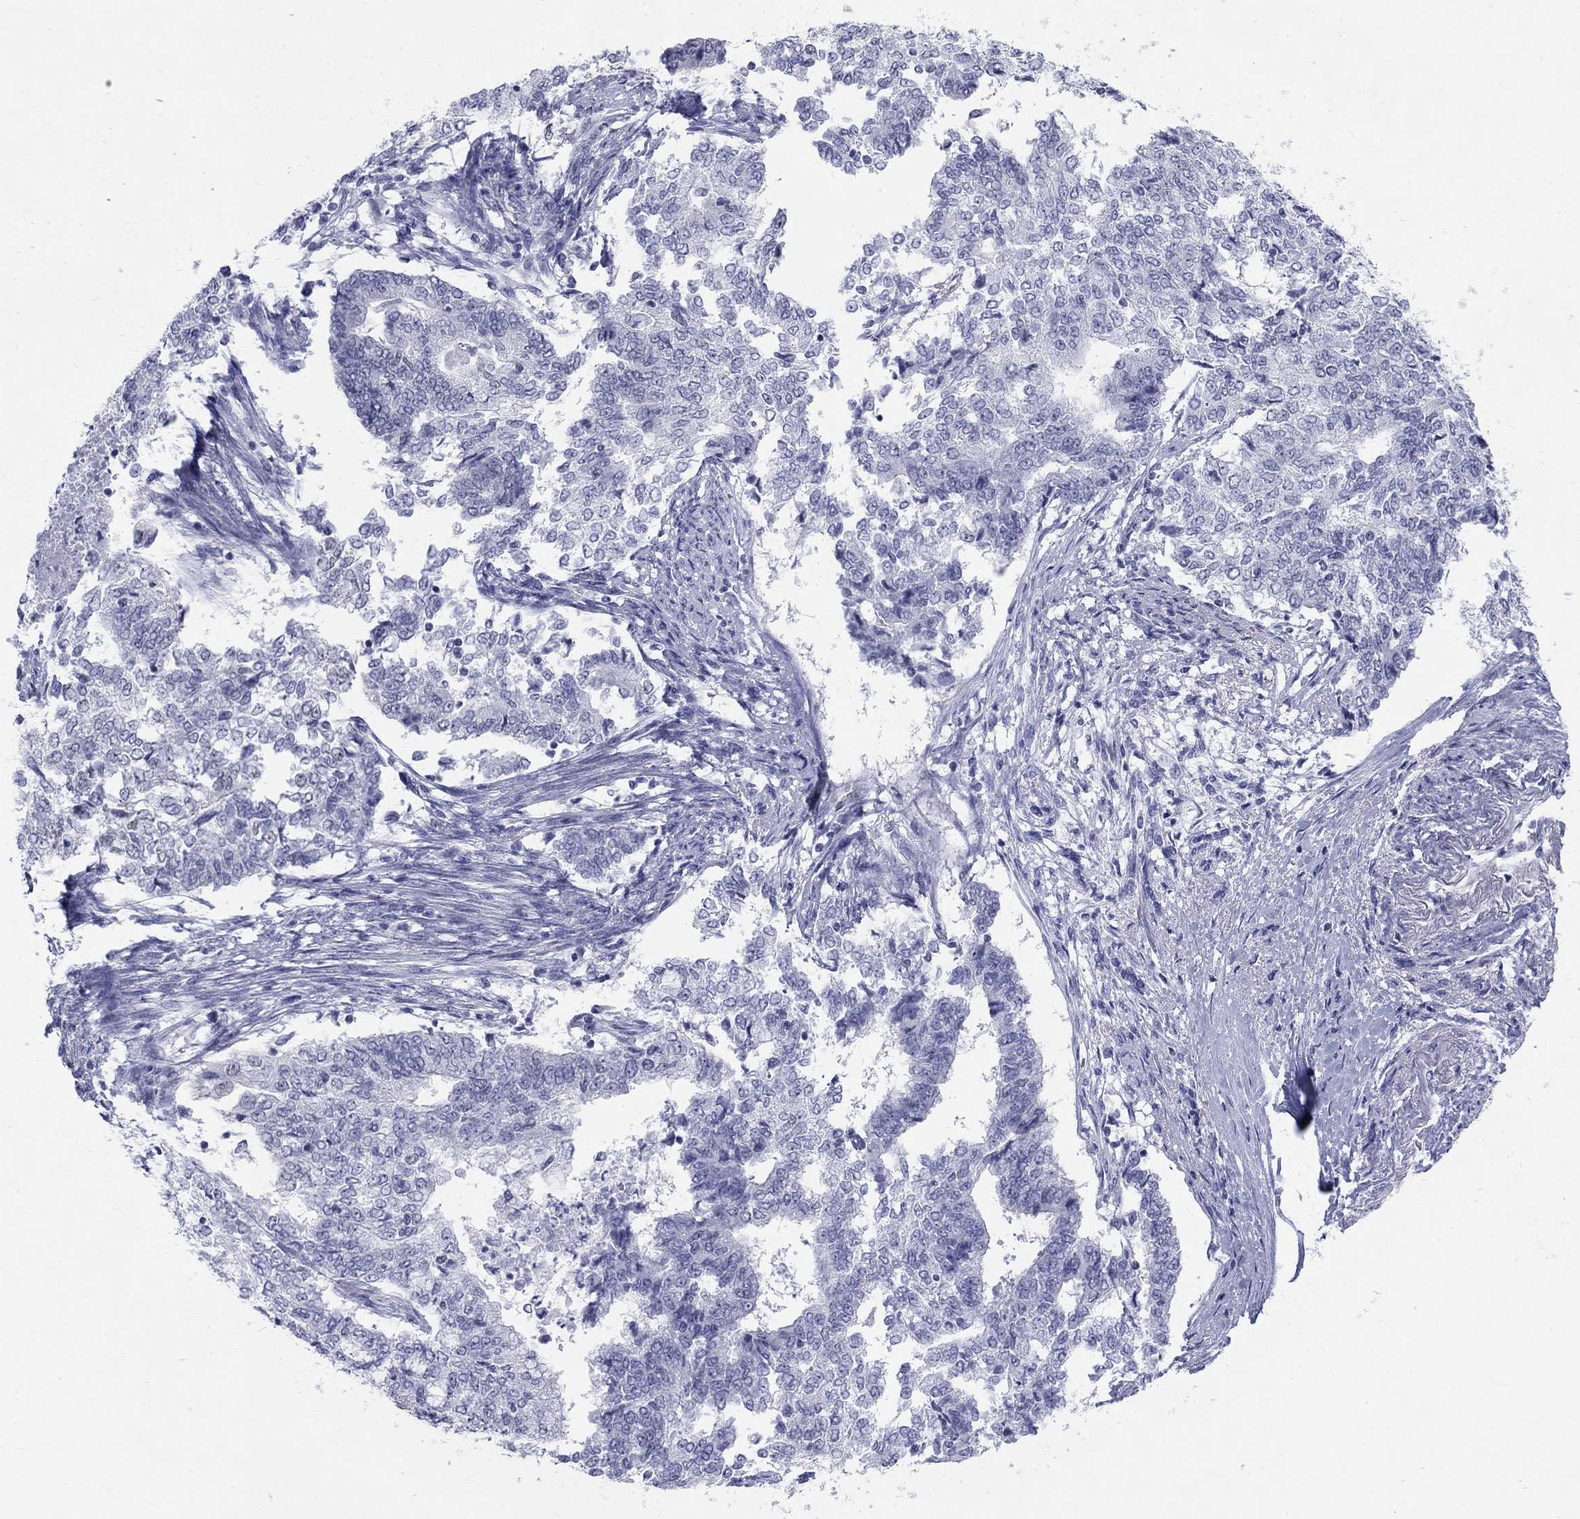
{"staining": {"intensity": "negative", "quantity": "none", "location": "none"}, "tissue": "endometrial cancer", "cell_type": "Tumor cells", "image_type": "cancer", "snomed": [{"axis": "morphology", "description": "Adenocarcinoma, NOS"}, {"axis": "topography", "description": "Endometrium"}], "caption": "Tumor cells show no significant protein staining in endometrial cancer.", "gene": "DMTN", "patient": {"sex": "female", "age": 65}}